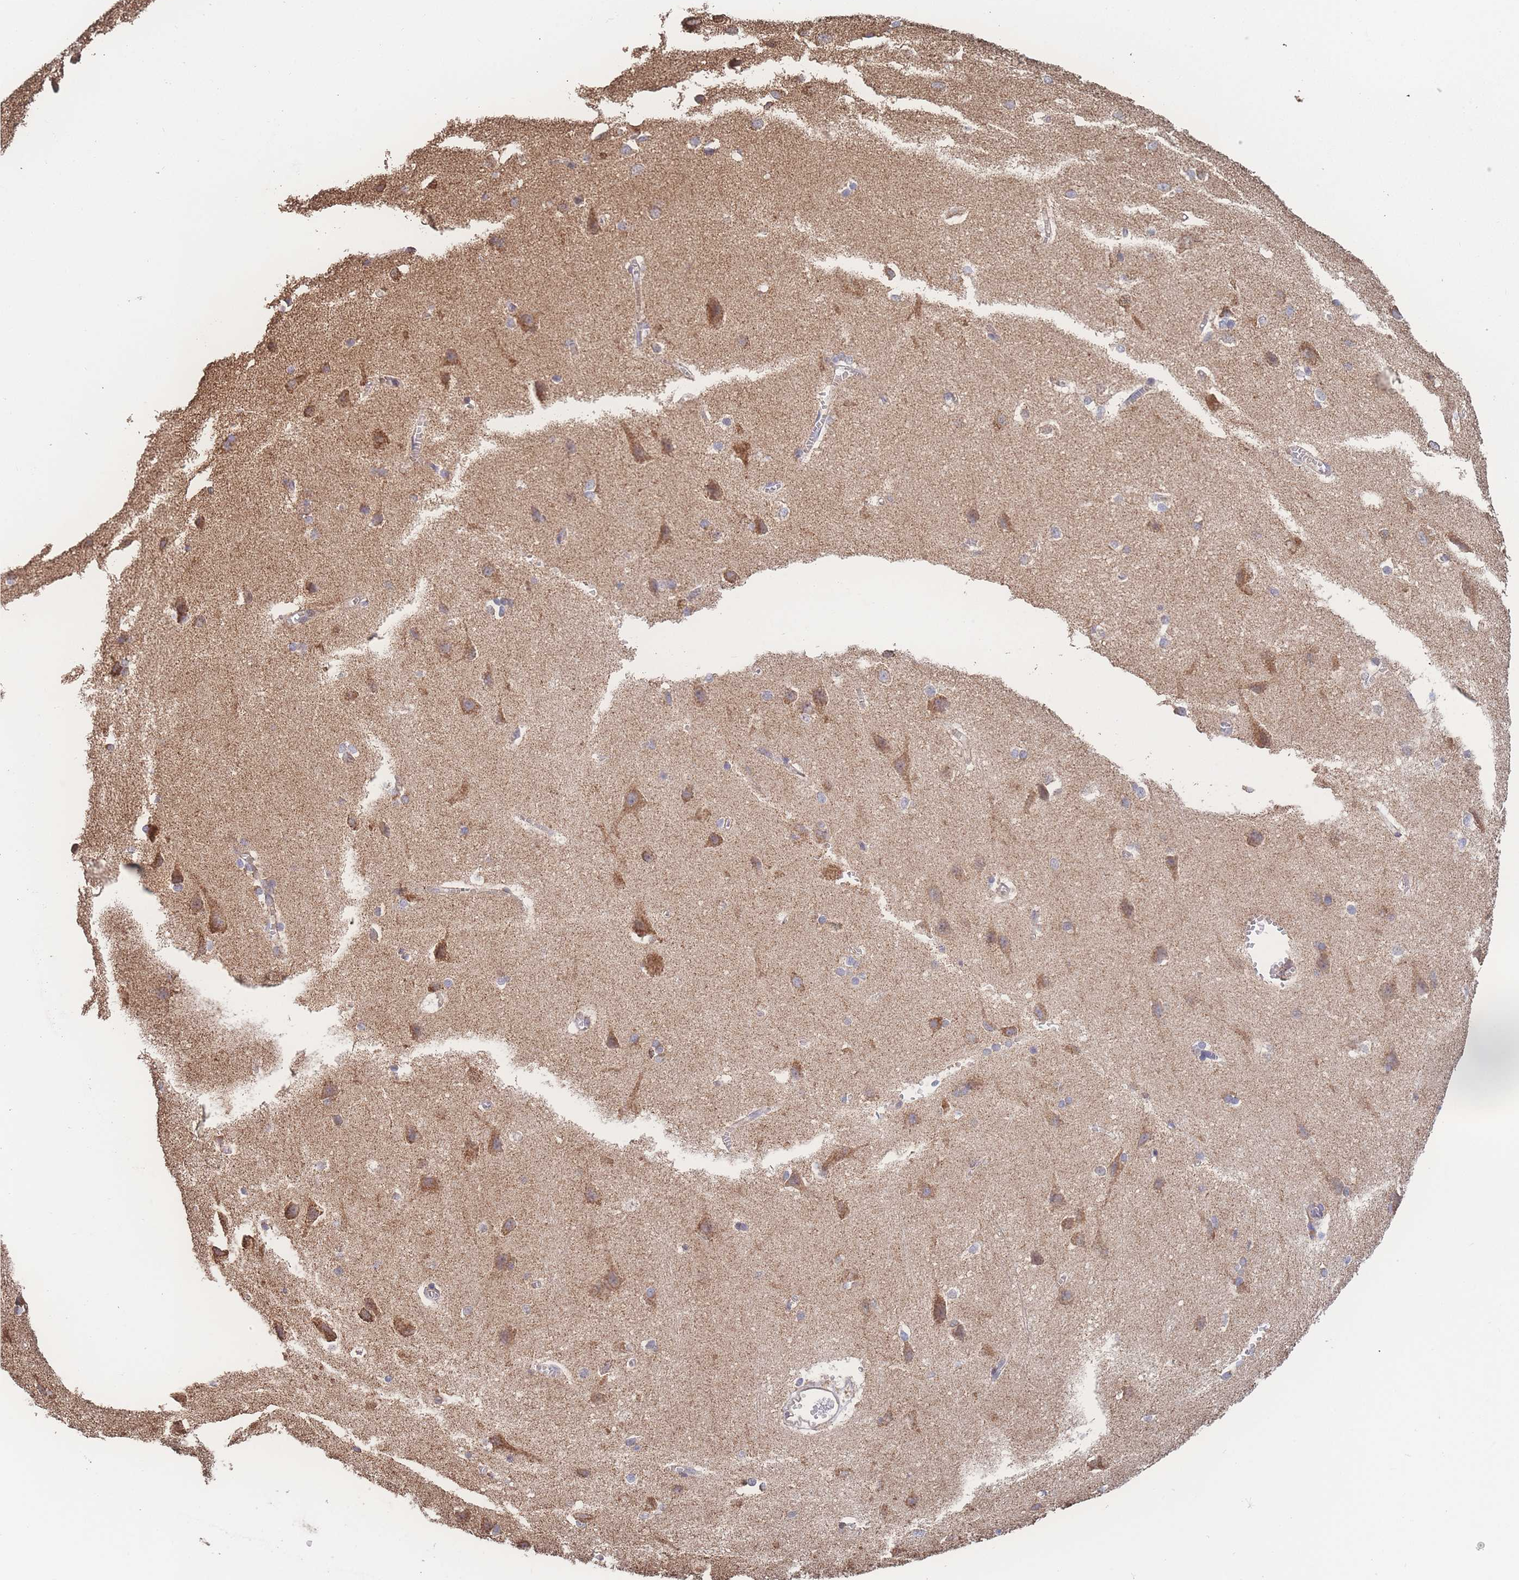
{"staining": {"intensity": "moderate", "quantity": "<25%", "location": "cytoplasmic/membranous"}, "tissue": "cerebral cortex", "cell_type": "Endothelial cells", "image_type": "normal", "snomed": [{"axis": "morphology", "description": "Normal tissue, NOS"}, {"axis": "topography", "description": "Cerebral cortex"}], "caption": "About <25% of endothelial cells in normal cerebral cortex exhibit moderate cytoplasmic/membranous protein staining as visualized by brown immunohistochemical staining.", "gene": "SGSM3", "patient": {"sex": "male", "age": 37}}